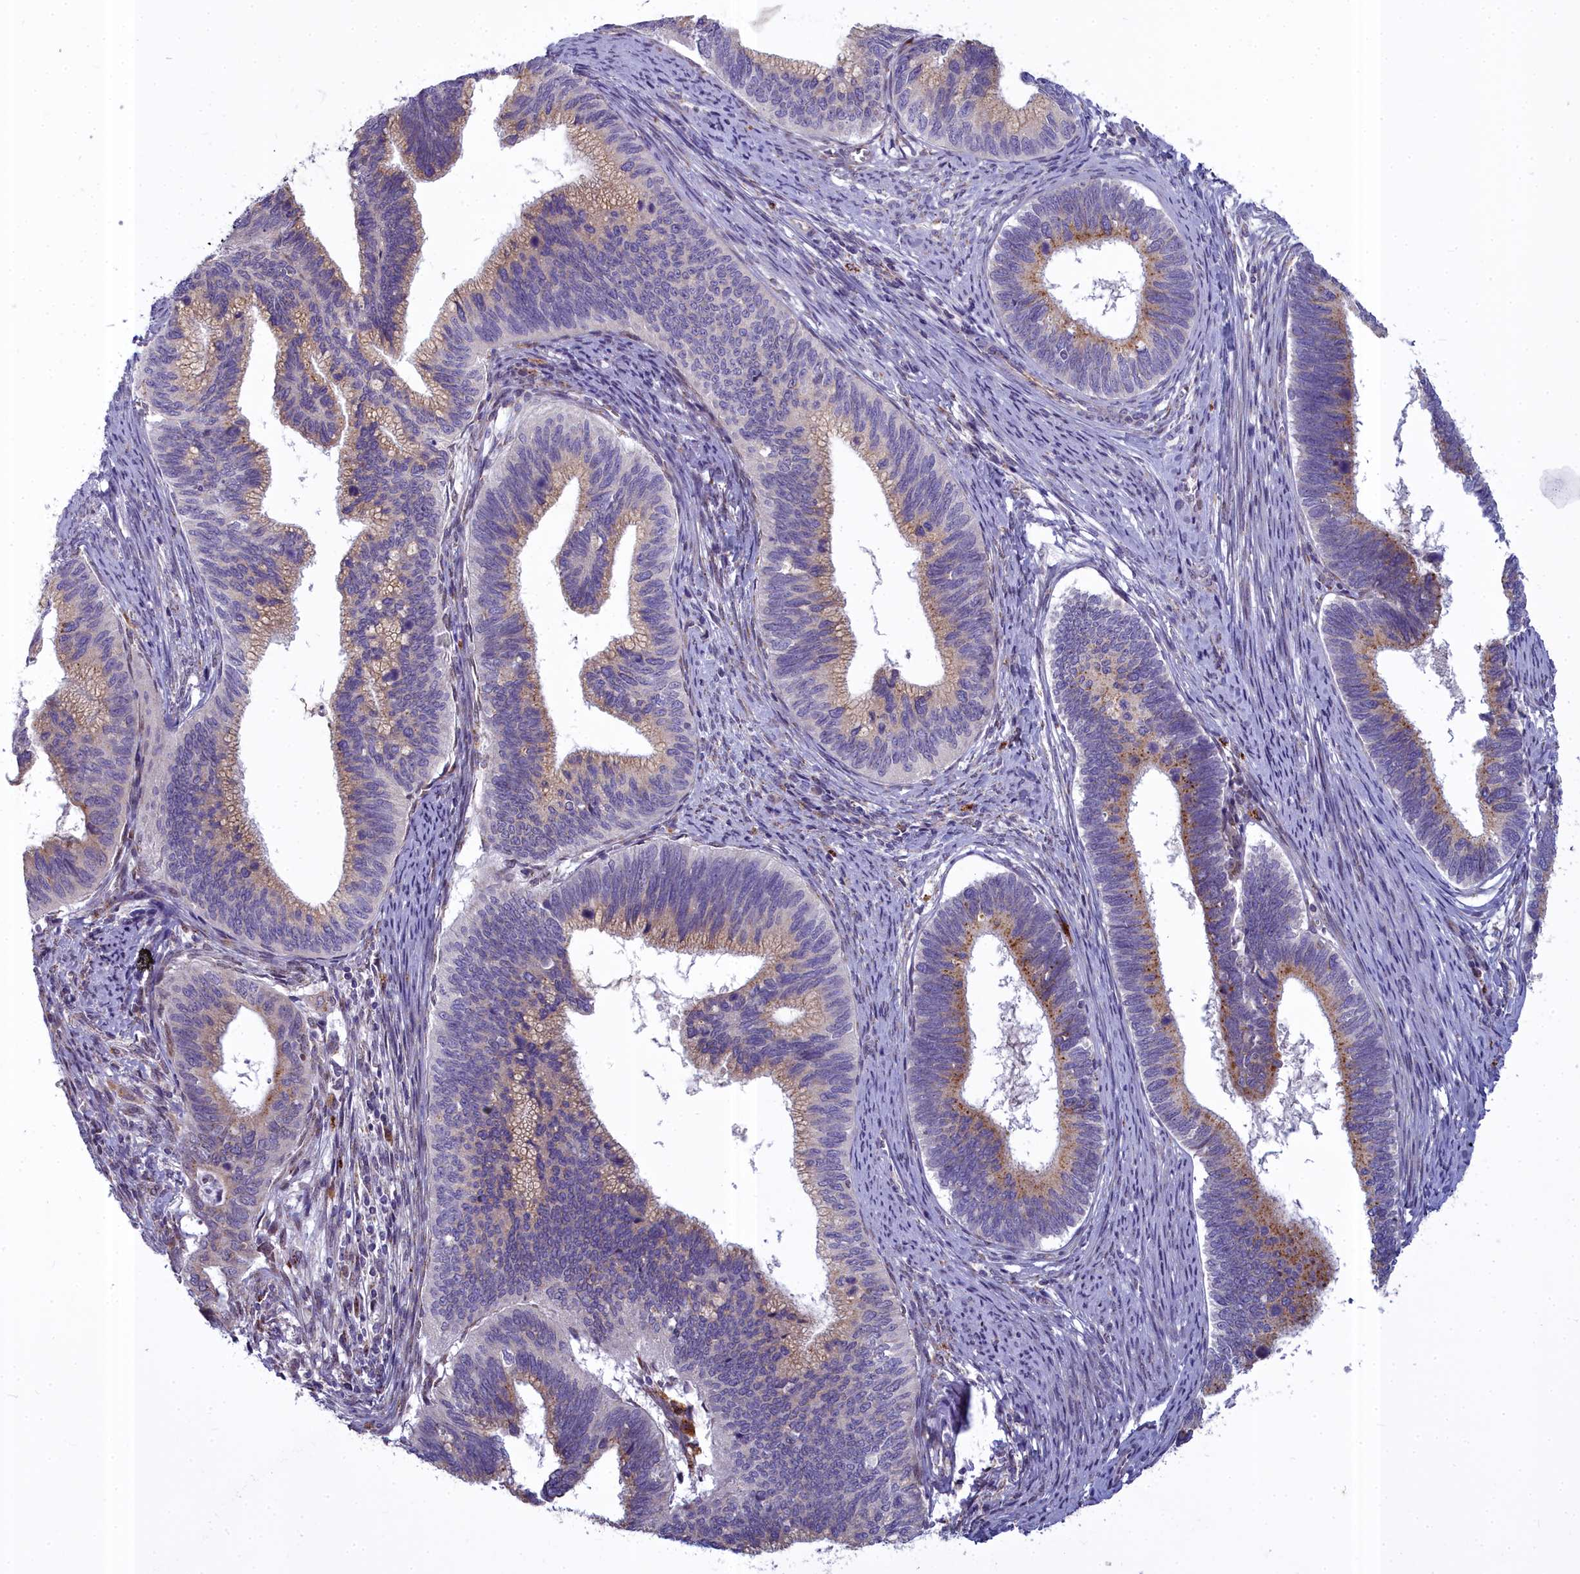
{"staining": {"intensity": "moderate", "quantity": "25%-75%", "location": "cytoplasmic/membranous"}, "tissue": "cervical cancer", "cell_type": "Tumor cells", "image_type": "cancer", "snomed": [{"axis": "morphology", "description": "Adenocarcinoma, NOS"}, {"axis": "topography", "description": "Cervix"}], "caption": "Protein staining of adenocarcinoma (cervical) tissue shows moderate cytoplasmic/membranous expression in approximately 25%-75% of tumor cells. The staining was performed using DAB (3,3'-diaminobenzidine), with brown indicating positive protein expression. Nuclei are stained blue with hematoxylin.", "gene": "WDPCP", "patient": {"sex": "female", "age": 42}}